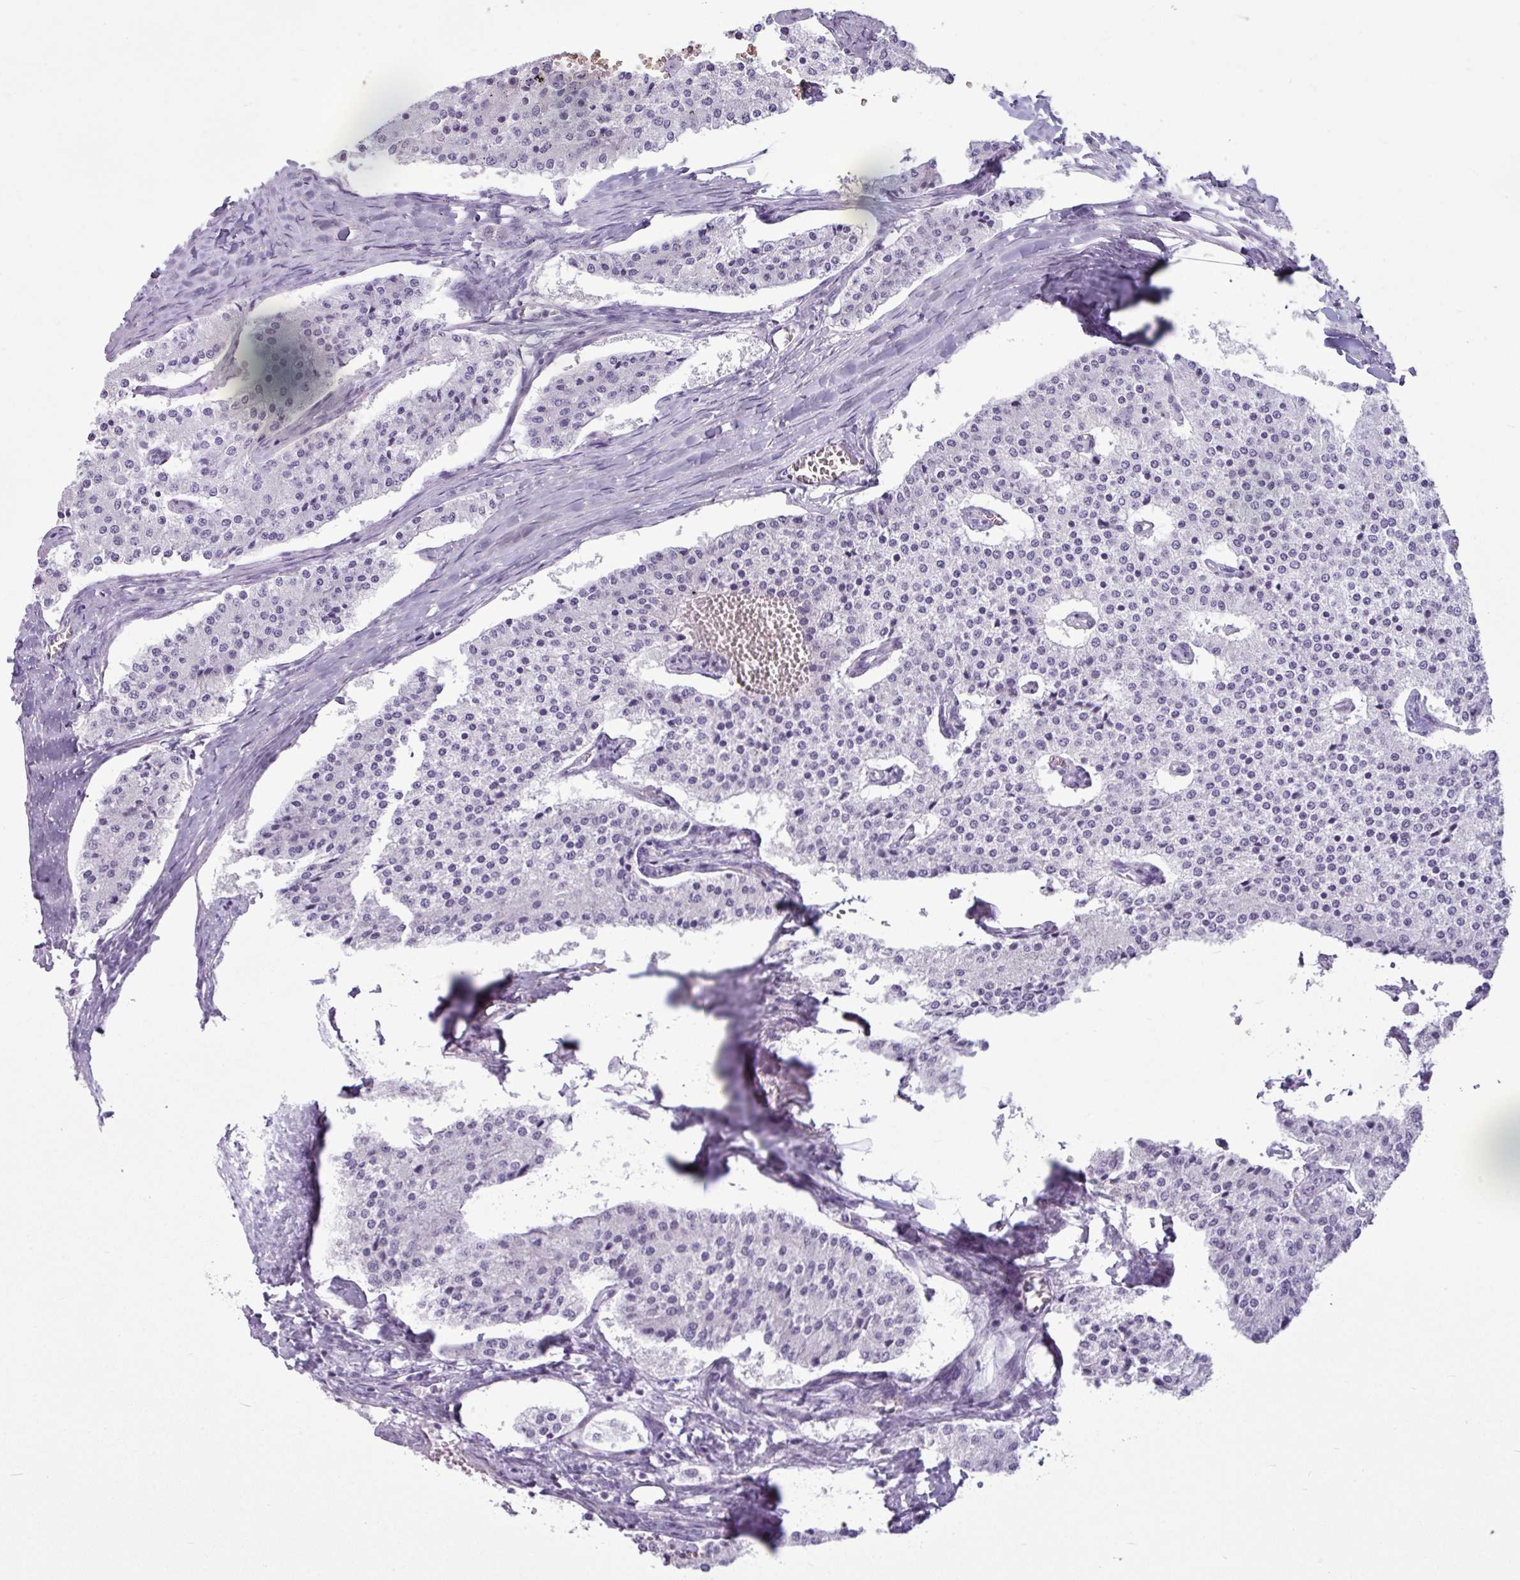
{"staining": {"intensity": "negative", "quantity": "none", "location": "none"}, "tissue": "carcinoid", "cell_type": "Tumor cells", "image_type": "cancer", "snomed": [{"axis": "morphology", "description": "Carcinoid, malignant, NOS"}, {"axis": "topography", "description": "Colon"}], "caption": "The image shows no significant expression in tumor cells of carcinoid (malignant). The staining is performed using DAB (3,3'-diaminobenzidine) brown chromogen with nuclei counter-stained in using hematoxylin.", "gene": "AMY1B", "patient": {"sex": "female", "age": 52}}